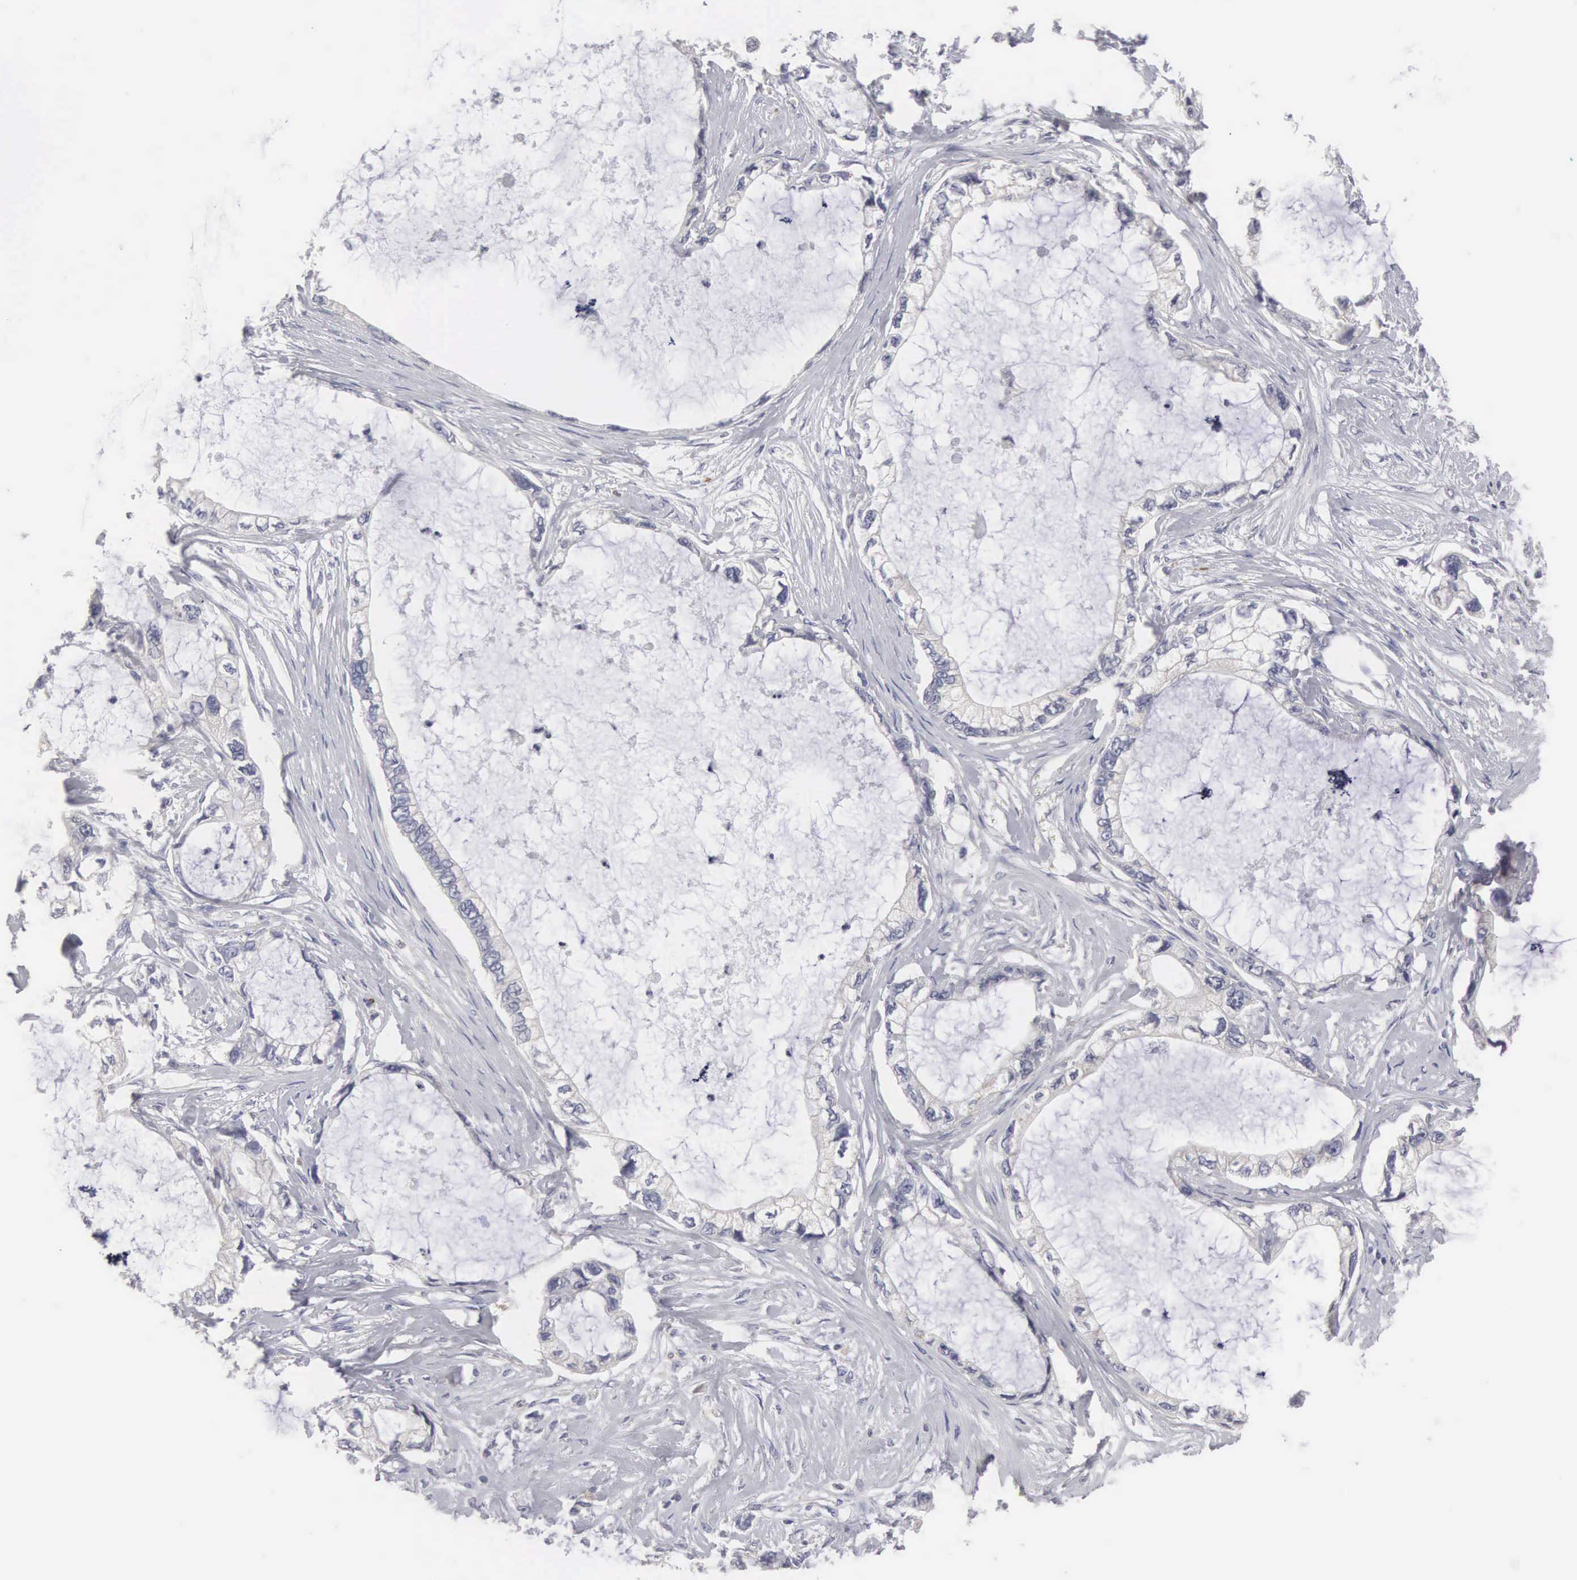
{"staining": {"intensity": "negative", "quantity": "none", "location": "none"}, "tissue": "pancreatic cancer", "cell_type": "Tumor cells", "image_type": "cancer", "snomed": [{"axis": "morphology", "description": "Adenocarcinoma, NOS"}, {"axis": "topography", "description": "Pancreas"}, {"axis": "topography", "description": "Stomach, upper"}], "caption": "Adenocarcinoma (pancreatic) was stained to show a protein in brown. There is no significant positivity in tumor cells.", "gene": "HMOX1", "patient": {"sex": "male", "age": 77}}